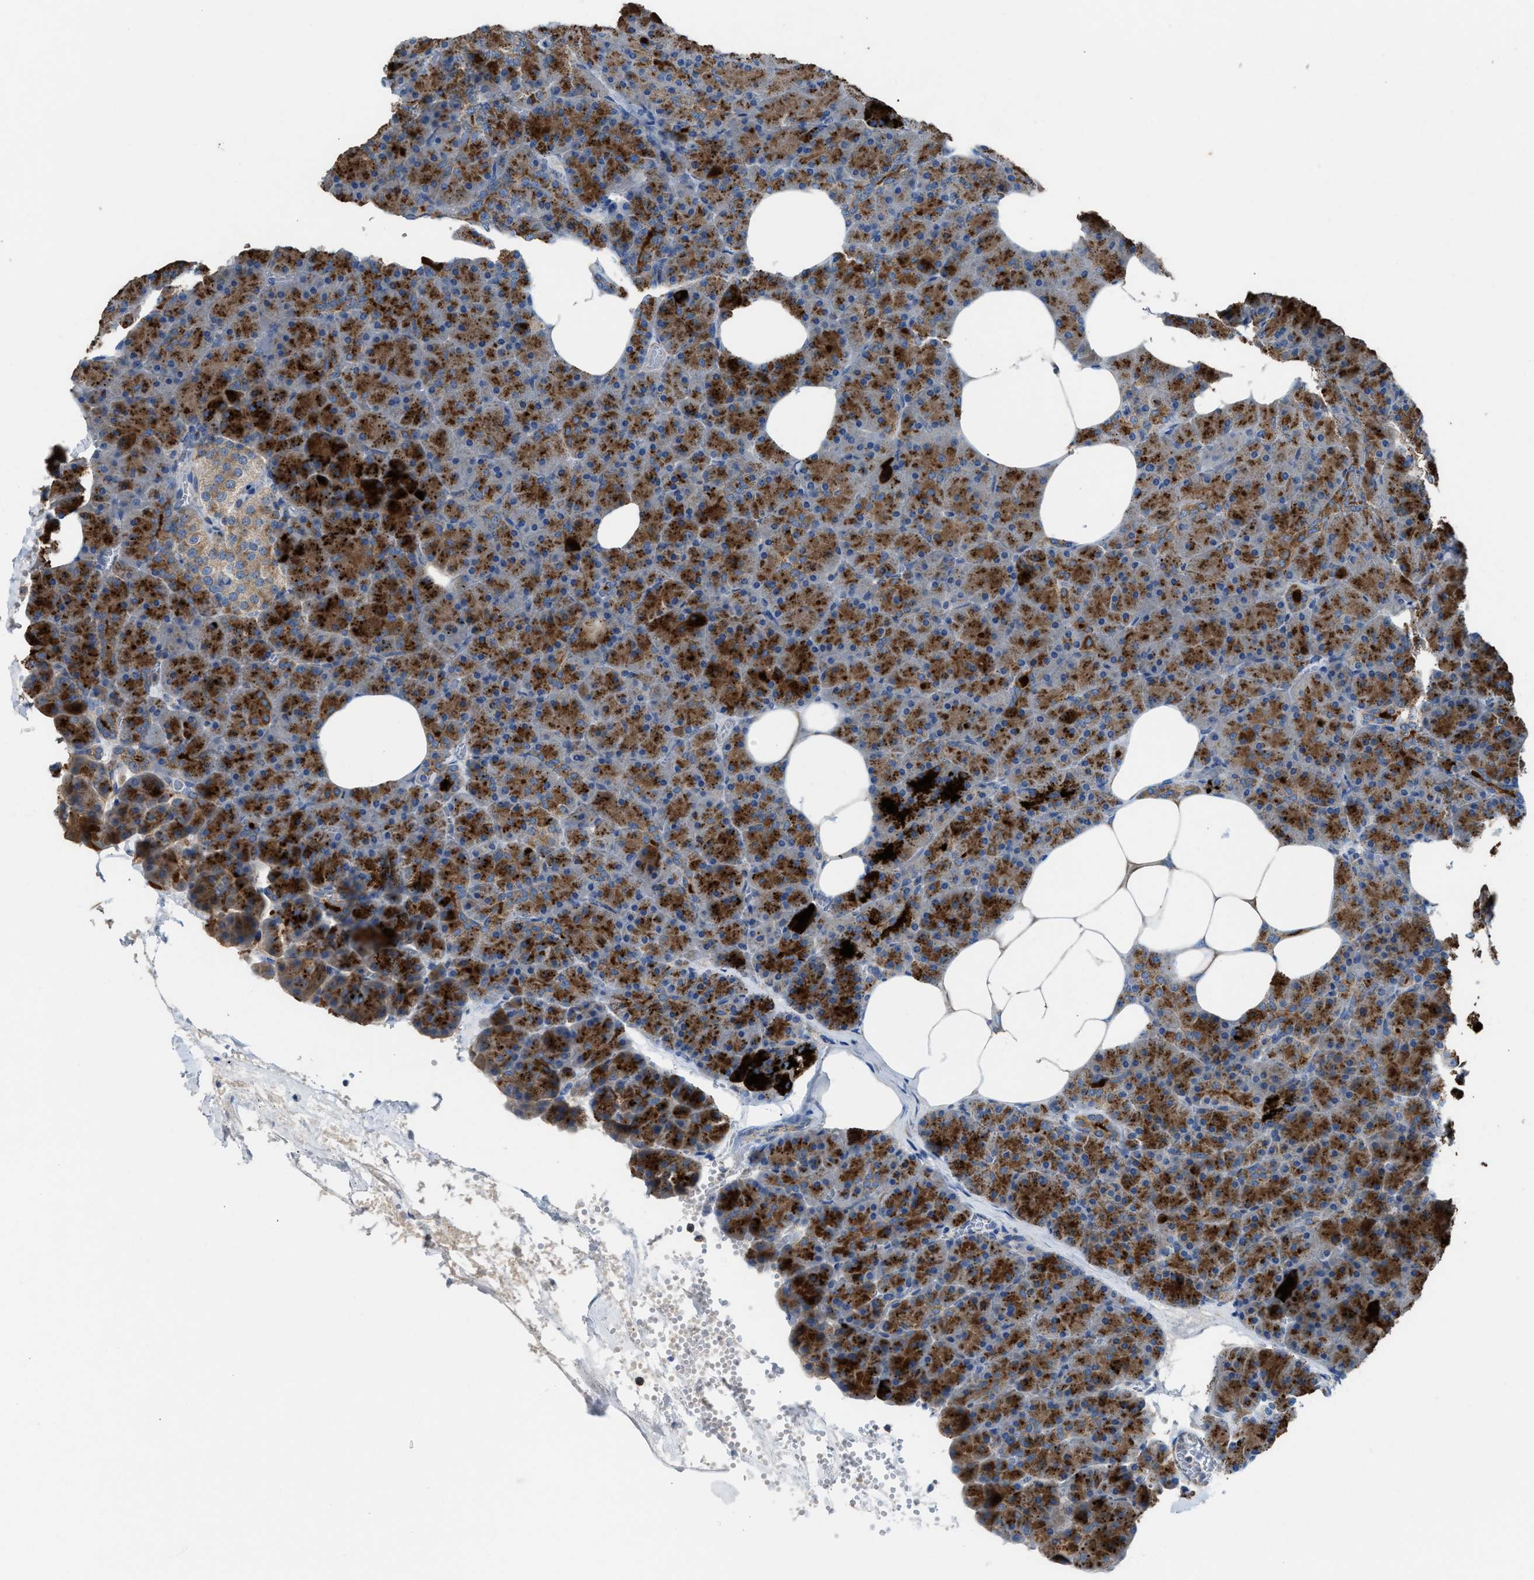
{"staining": {"intensity": "strong", "quantity": ">75%", "location": "cytoplasmic/membranous"}, "tissue": "pancreas", "cell_type": "Exocrine glandular cells", "image_type": "normal", "snomed": [{"axis": "morphology", "description": "Normal tissue, NOS"}, {"axis": "morphology", "description": "Carcinoid, malignant, NOS"}, {"axis": "topography", "description": "Pancreas"}], "caption": "Protein staining of normal pancreas shows strong cytoplasmic/membranous staining in about >75% of exocrine glandular cells.", "gene": "TPK1", "patient": {"sex": "female", "age": 35}}